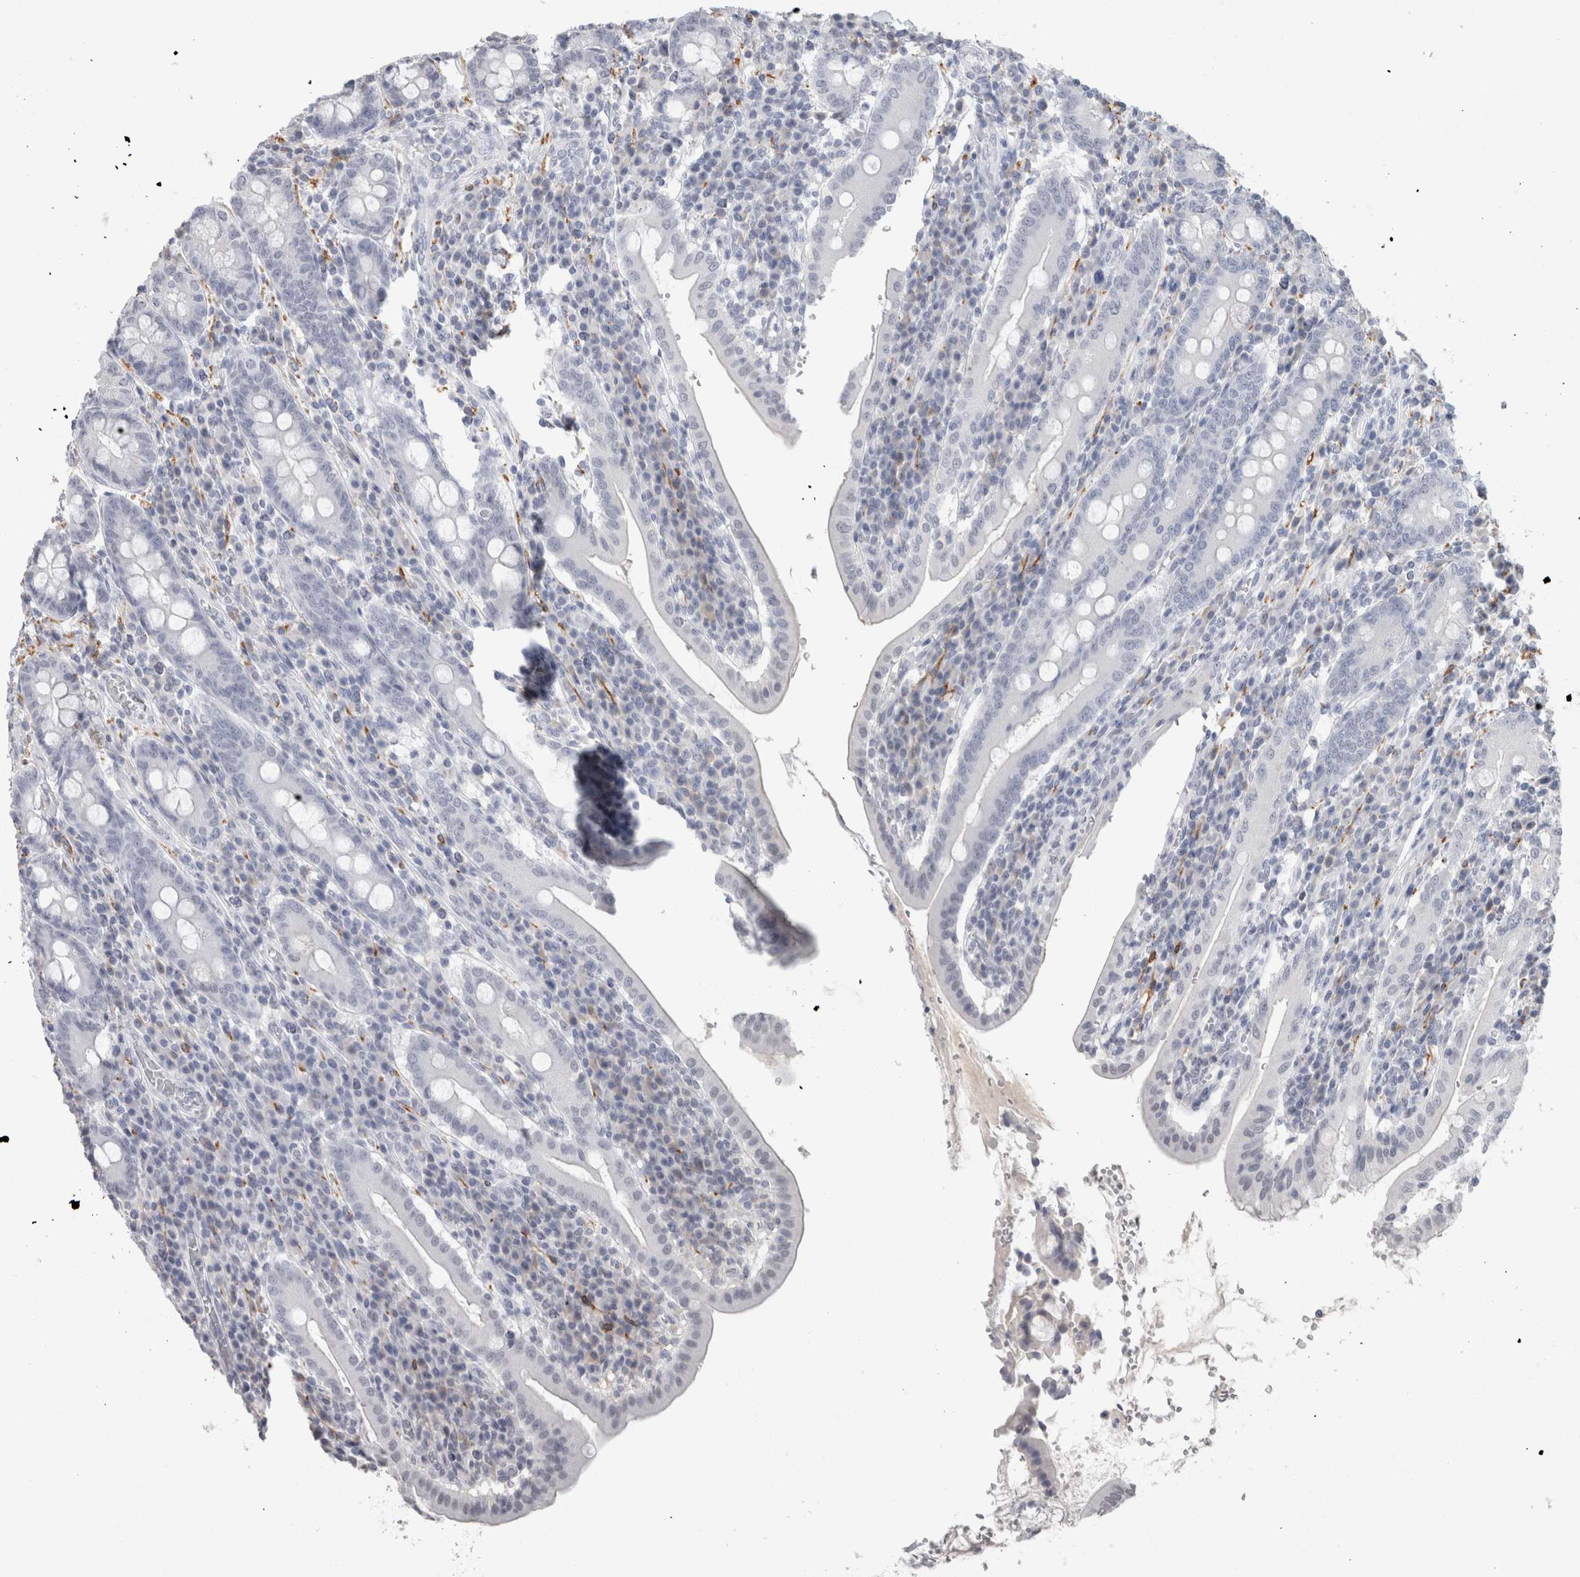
{"staining": {"intensity": "negative", "quantity": "none", "location": "none"}, "tissue": "duodenum", "cell_type": "Glandular cells", "image_type": "normal", "snomed": [{"axis": "morphology", "description": "Normal tissue, NOS"}, {"axis": "morphology", "description": "Adenocarcinoma, NOS"}, {"axis": "topography", "description": "Pancreas"}, {"axis": "topography", "description": "Duodenum"}], "caption": "This is an IHC image of benign duodenum. There is no expression in glandular cells.", "gene": "CADM3", "patient": {"sex": "male", "age": 50}}